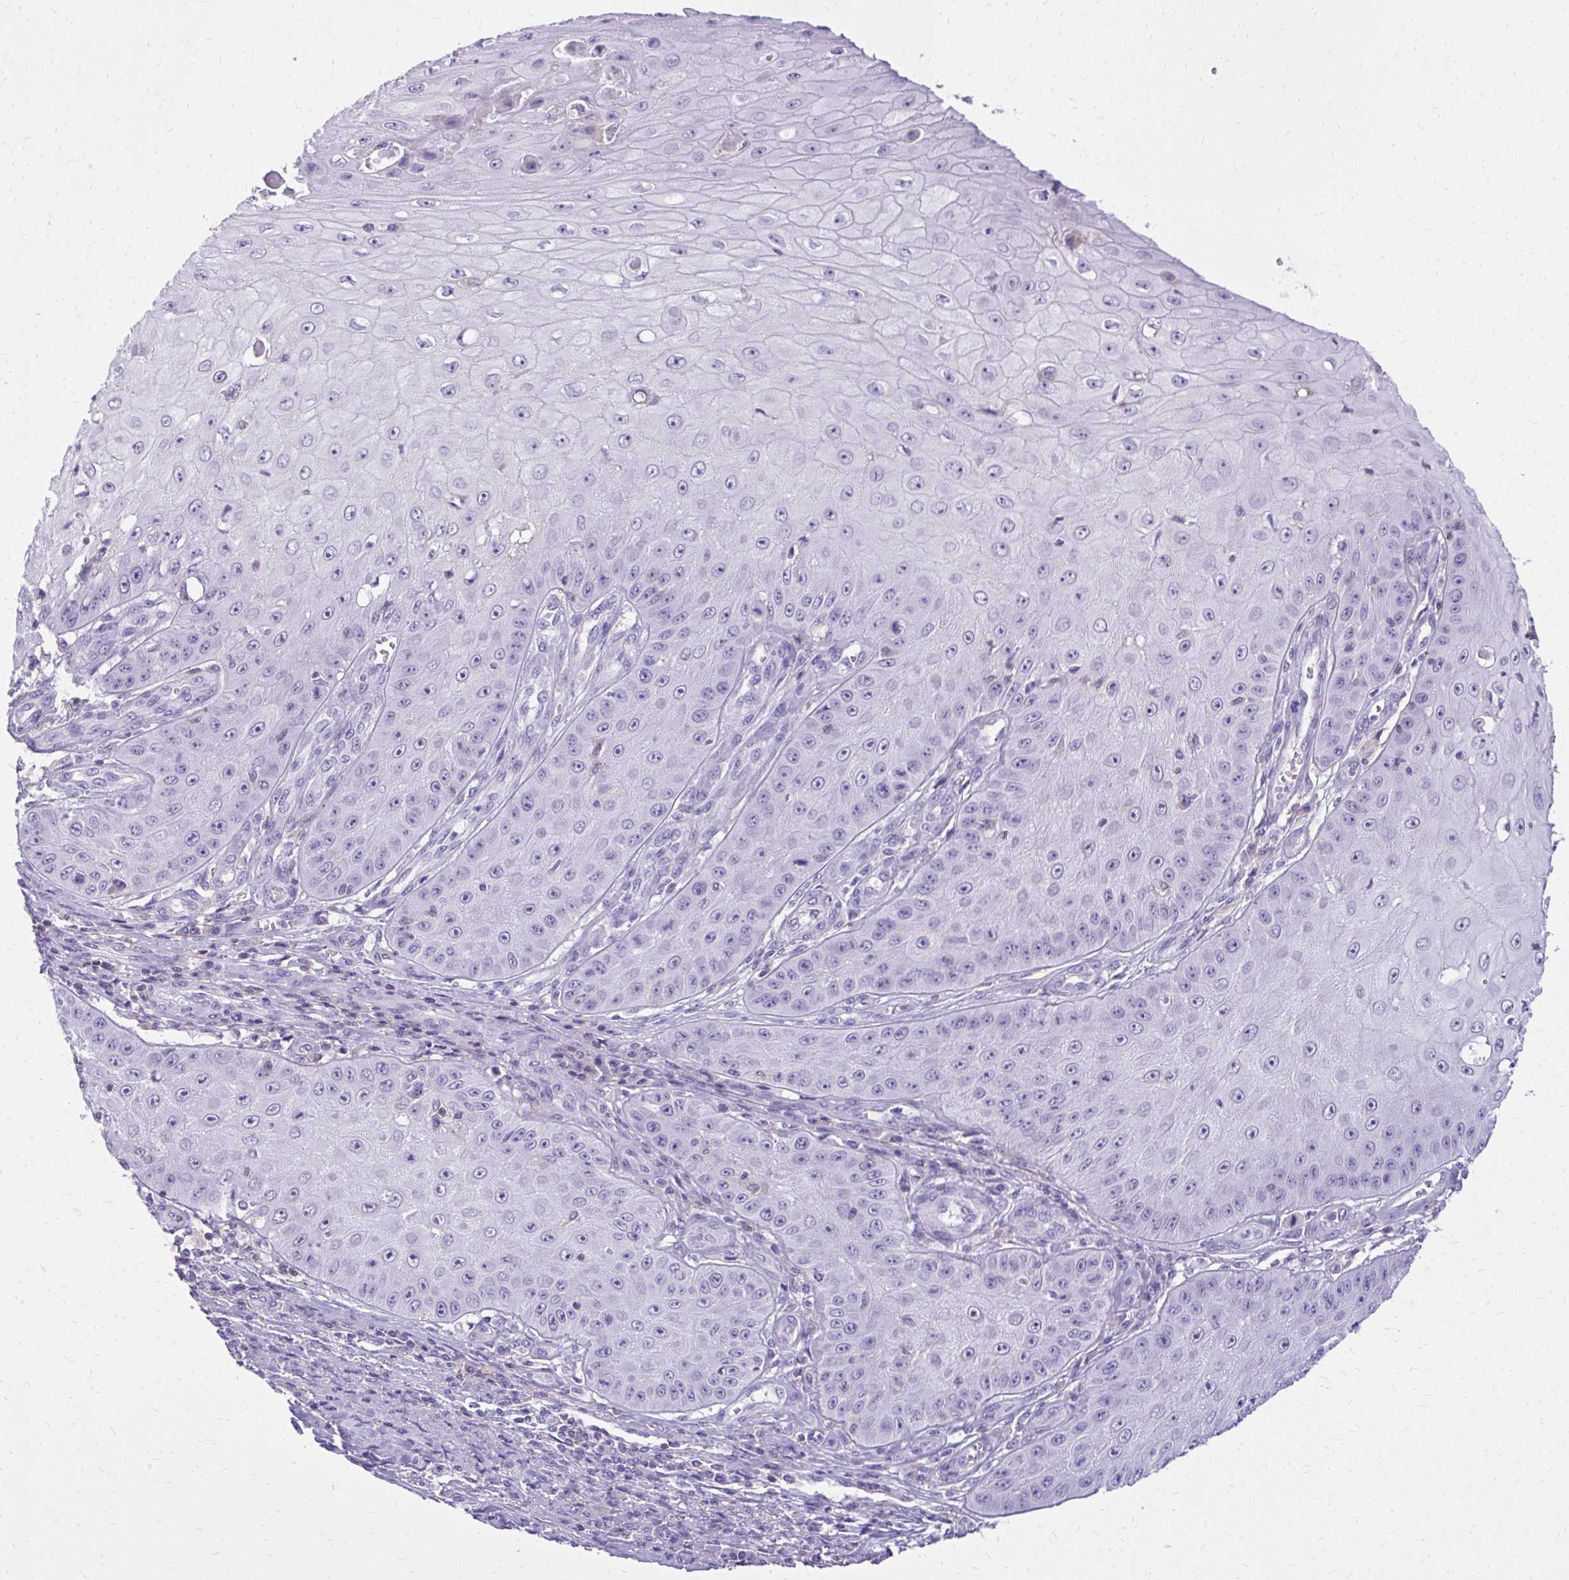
{"staining": {"intensity": "negative", "quantity": "none", "location": "none"}, "tissue": "skin cancer", "cell_type": "Tumor cells", "image_type": "cancer", "snomed": [{"axis": "morphology", "description": "Squamous cell carcinoma, NOS"}, {"axis": "topography", "description": "Skin"}], "caption": "Immunohistochemistry (IHC) histopathology image of neoplastic tissue: human squamous cell carcinoma (skin) stained with DAB (3,3'-diaminobenzidine) reveals no significant protein staining in tumor cells.", "gene": "GPRIN3", "patient": {"sex": "male", "age": 70}}